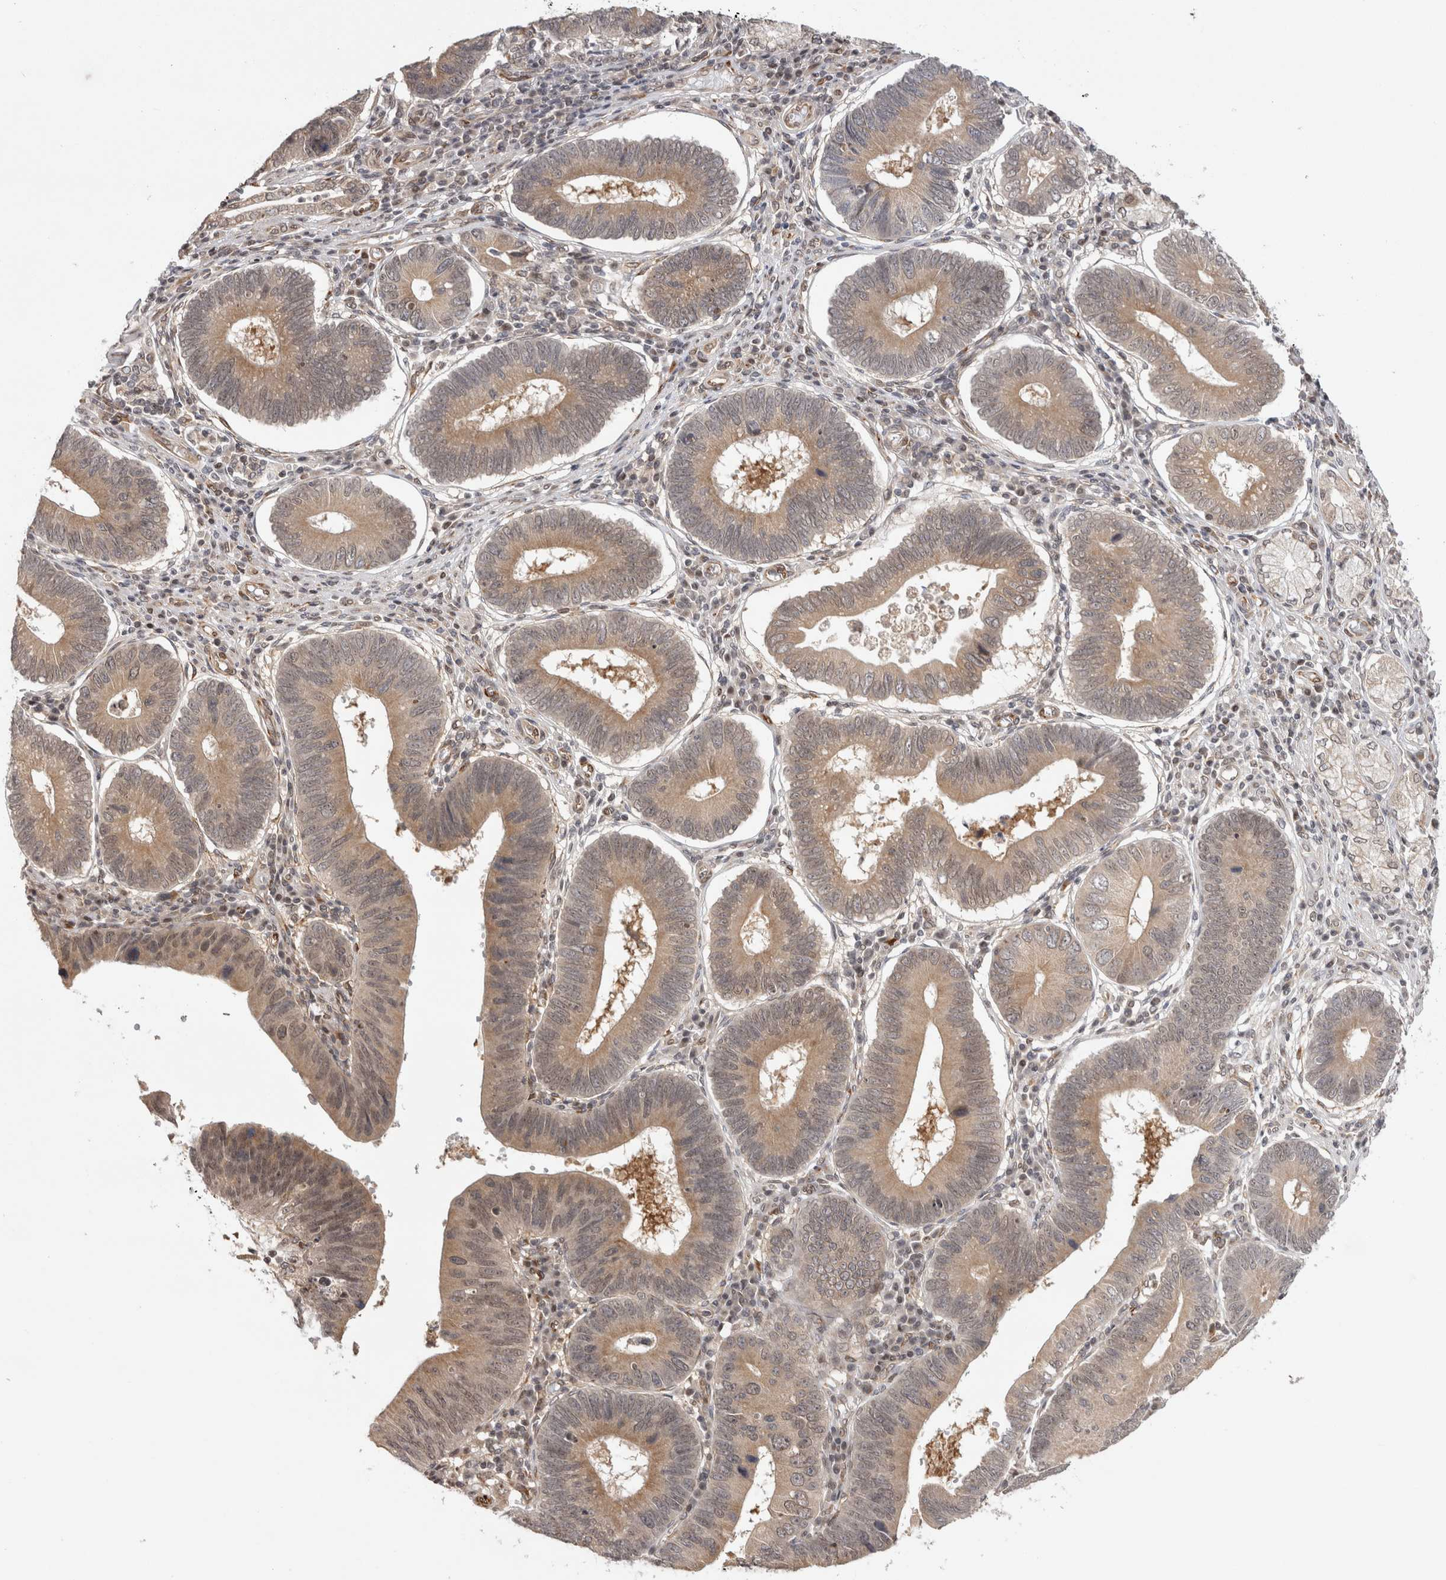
{"staining": {"intensity": "moderate", "quantity": "25%-75%", "location": "cytoplasmic/membranous,nuclear"}, "tissue": "stomach cancer", "cell_type": "Tumor cells", "image_type": "cancer", "snomed": [{"axis": "morphology", "description": "Adenocarcinoma, NOS"}, {"axis": "topography", "description": "Stomach"}], "caption": "Stomach adenocarcinoma stained for a protein (brown) displays moderate cytoplasmic/membranous and nuclear positive staining in about 25%-75% of tumor cells.", "gene": "ZNF318", "patient": {"sex": "male", "age": 59}}